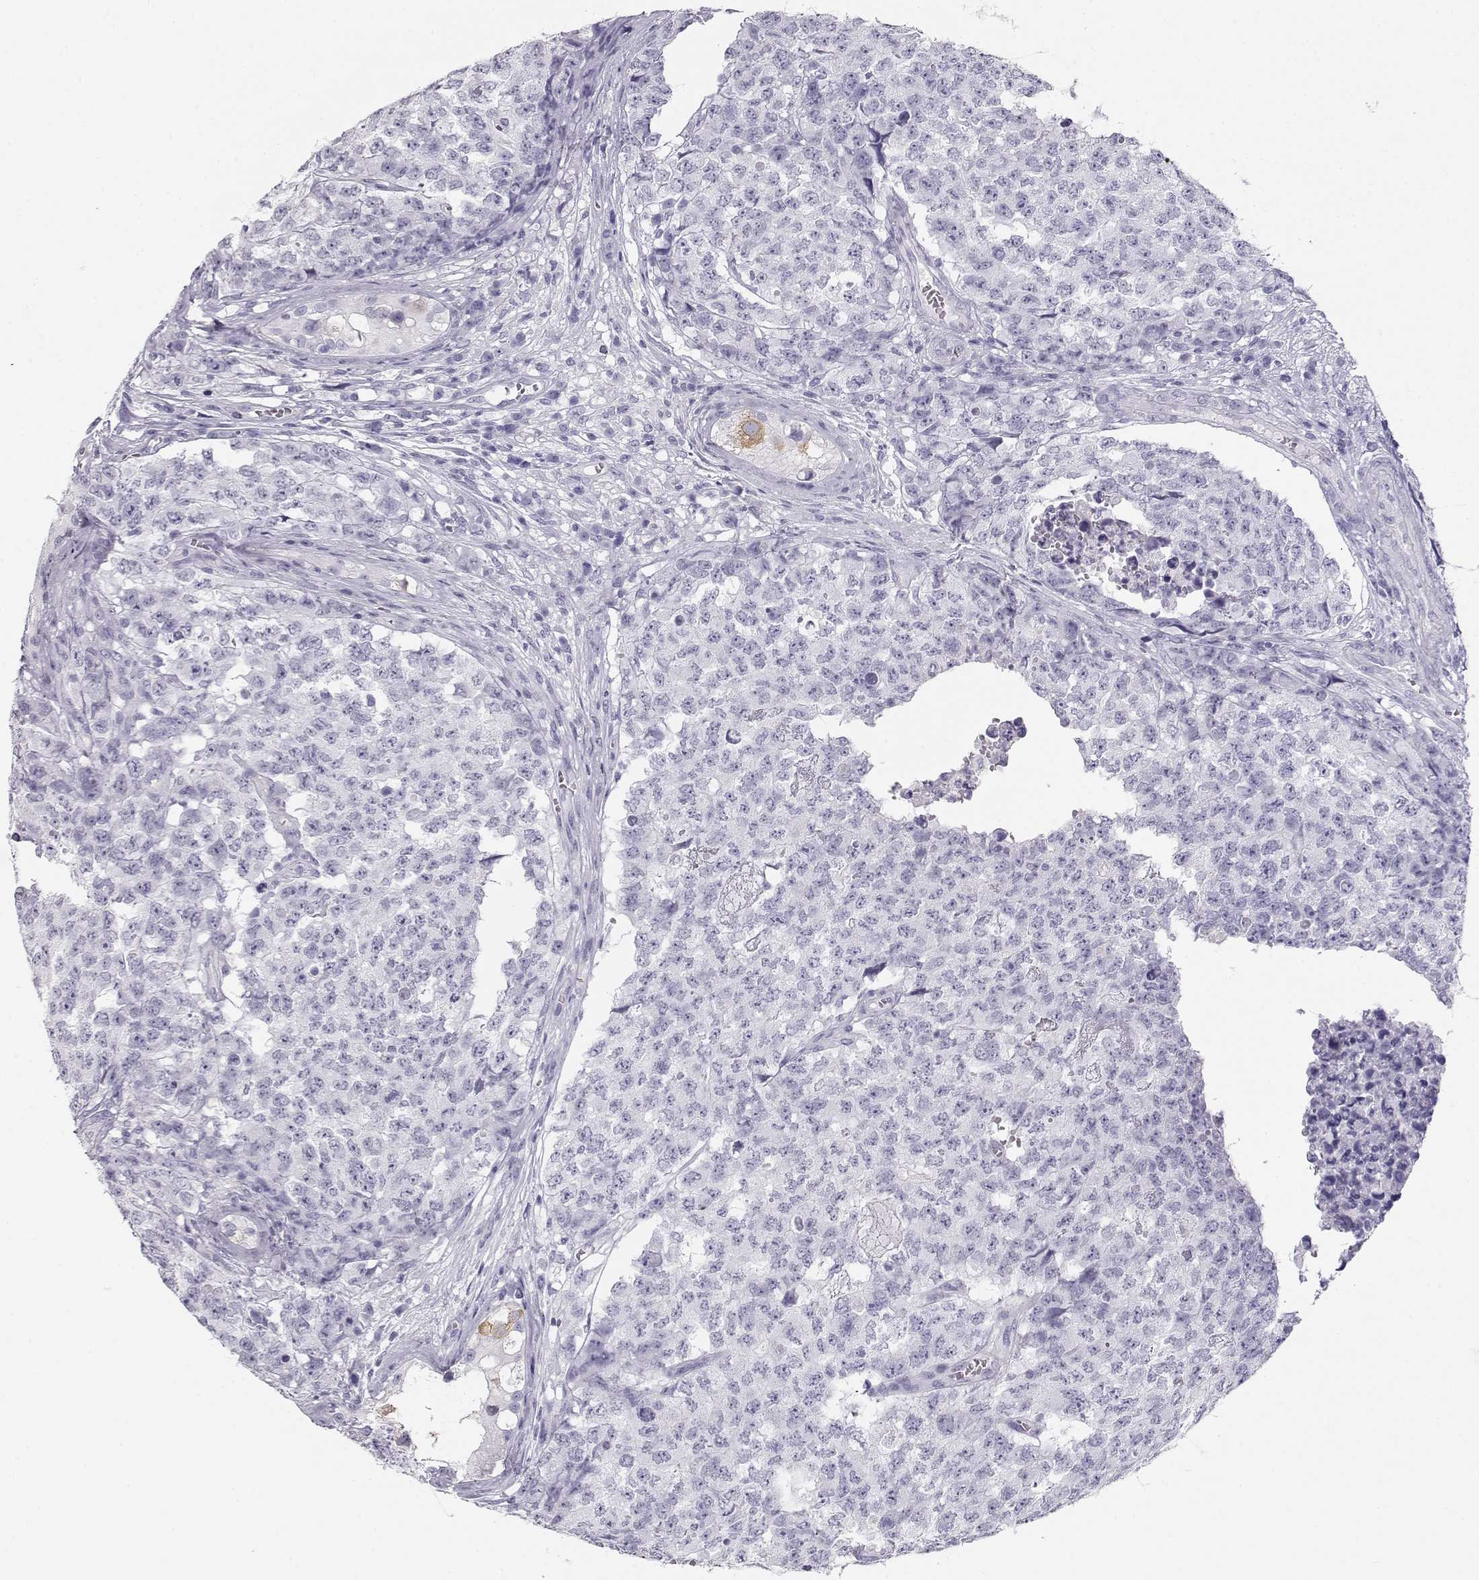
{"staining": {"intensity": "negative", "quantity": "none", "location": "none"}, "tissue": "testis cancer", "cell_type": "Tumor cells", "image_type": "cancer", "snomed": [{"axis": "morphology", "description": "Carcinoma, Embryonal, NOS"}, {"axis": "topography", "description": "Testis"}], "caption": "This is a image of IHC staining of testis embryonal carcinoma, which shows no expression in tumor cells.", "gene": "MAGEC1", "patient": {"sex": "male", "age": 23}}